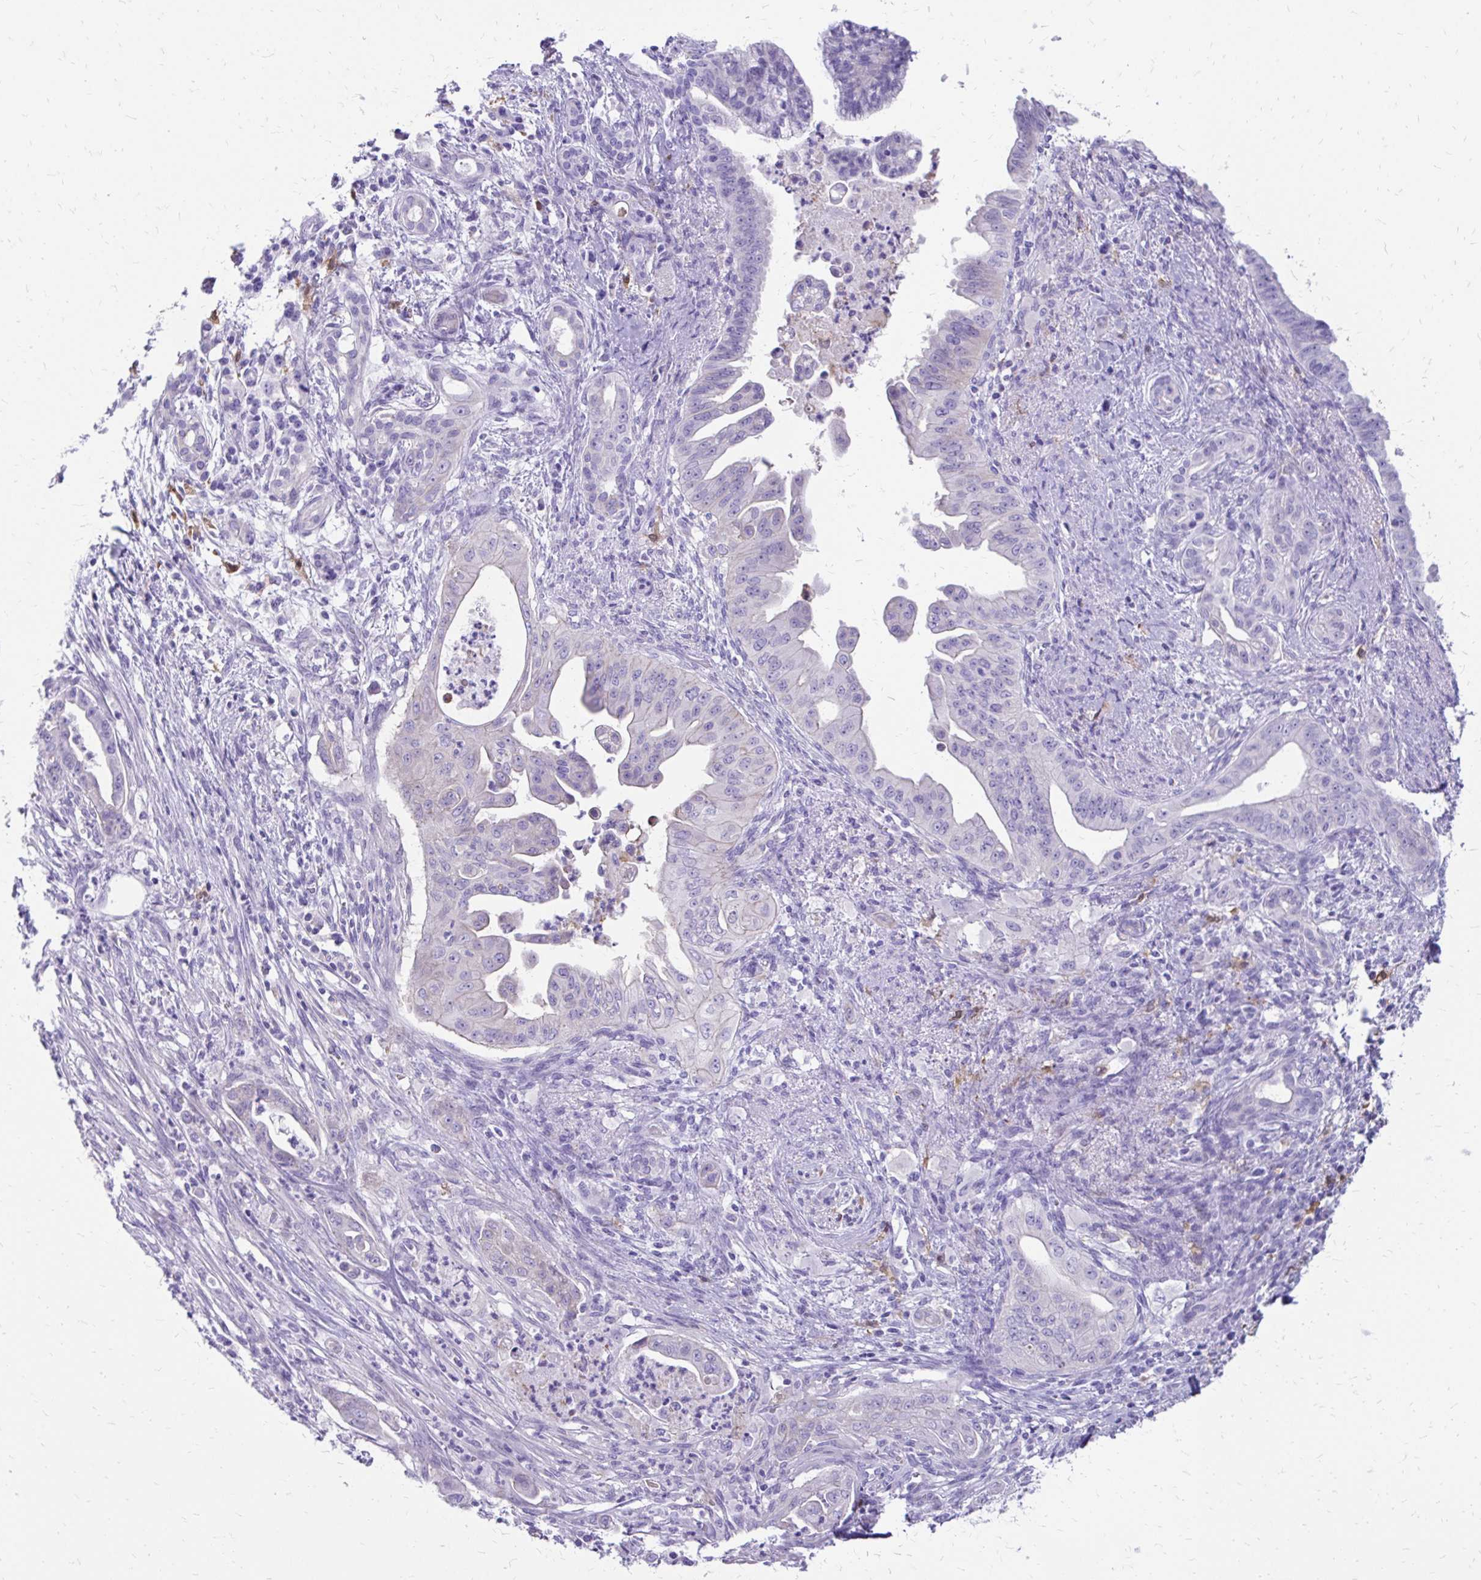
{"staining": {"intensity": "negative", "quantity": "none", "location": "none"}, "tissue": "pancreatic cancer", "cell_type": "Tumor cells", "image_type": "cancer", "snomed": [{"axis": "morphology", "description": "Adenocarcinoma, NOS"}, {"axis": "topography", "description": "Pancreas"}], "caption": "IHC image of pancreatic cancer stained for a protein (brown), which demonstrates no expression in tumor cells.", "gene": "SIGLEC11", "patient": {"sex": "male", "age": 58}}